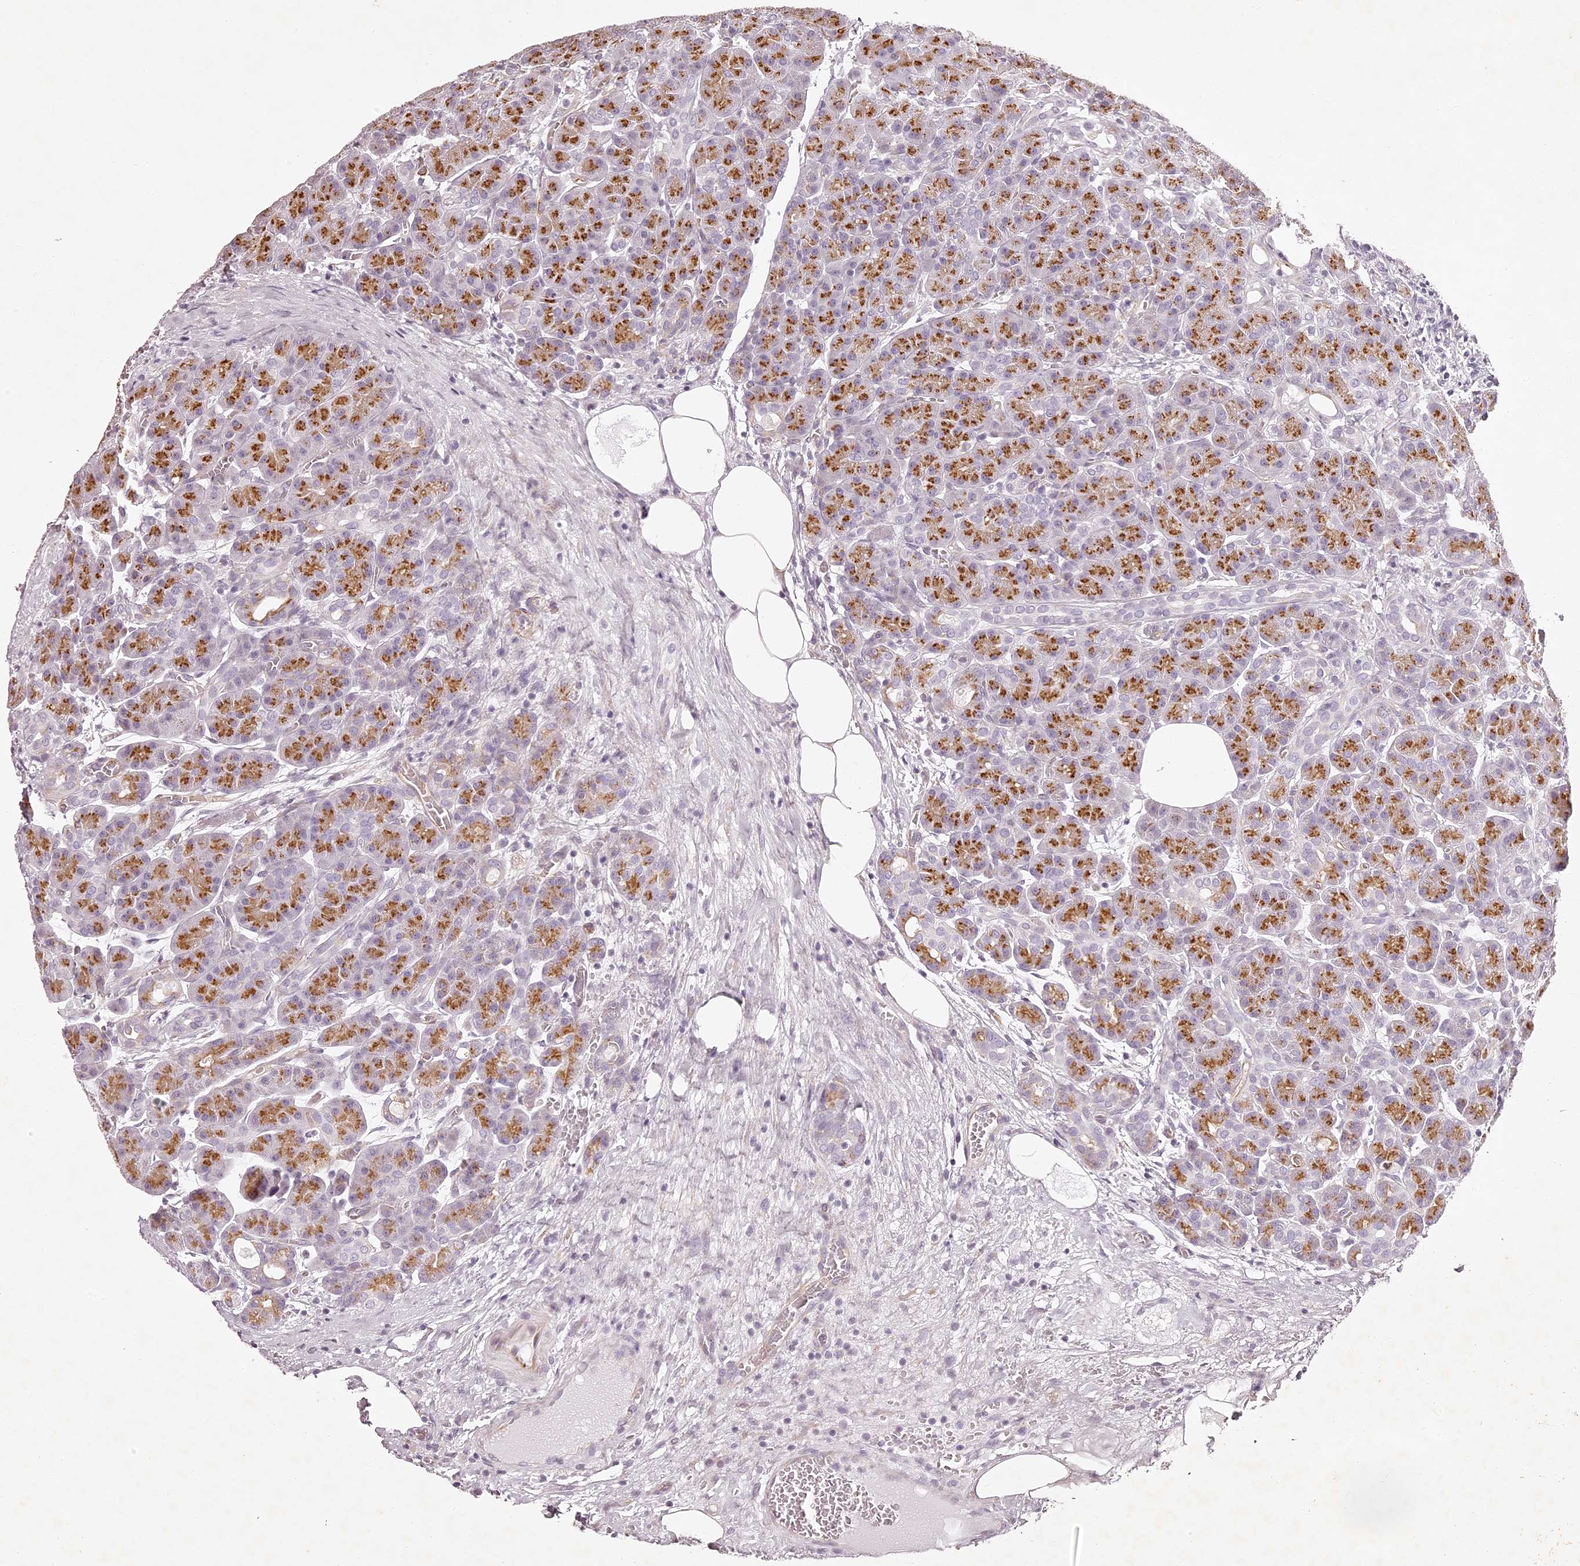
{"staining": {"intensity": "strong", "quantity": ">75%", "location": "cytoplasmic/membranous"}, "tissue": "pancreas", "cell_type": "Exocrine glandular cells", "image_type": "normal", "snomed": [{"axis": "morphology", "description": "Normal tissue, NOS"}, {"axis": "topography", "description": "Pancreas"}], "caption": "Immunohistochemistry micrograph of benign human pancreas stained for a protein (brown), which displays high levels of strong cytoplasmic/membranous positivity in approximately >75% of exocrine glandular cells.", "gene": "ELAPOR1", "patient": {"sex": "male", "age": 63}}